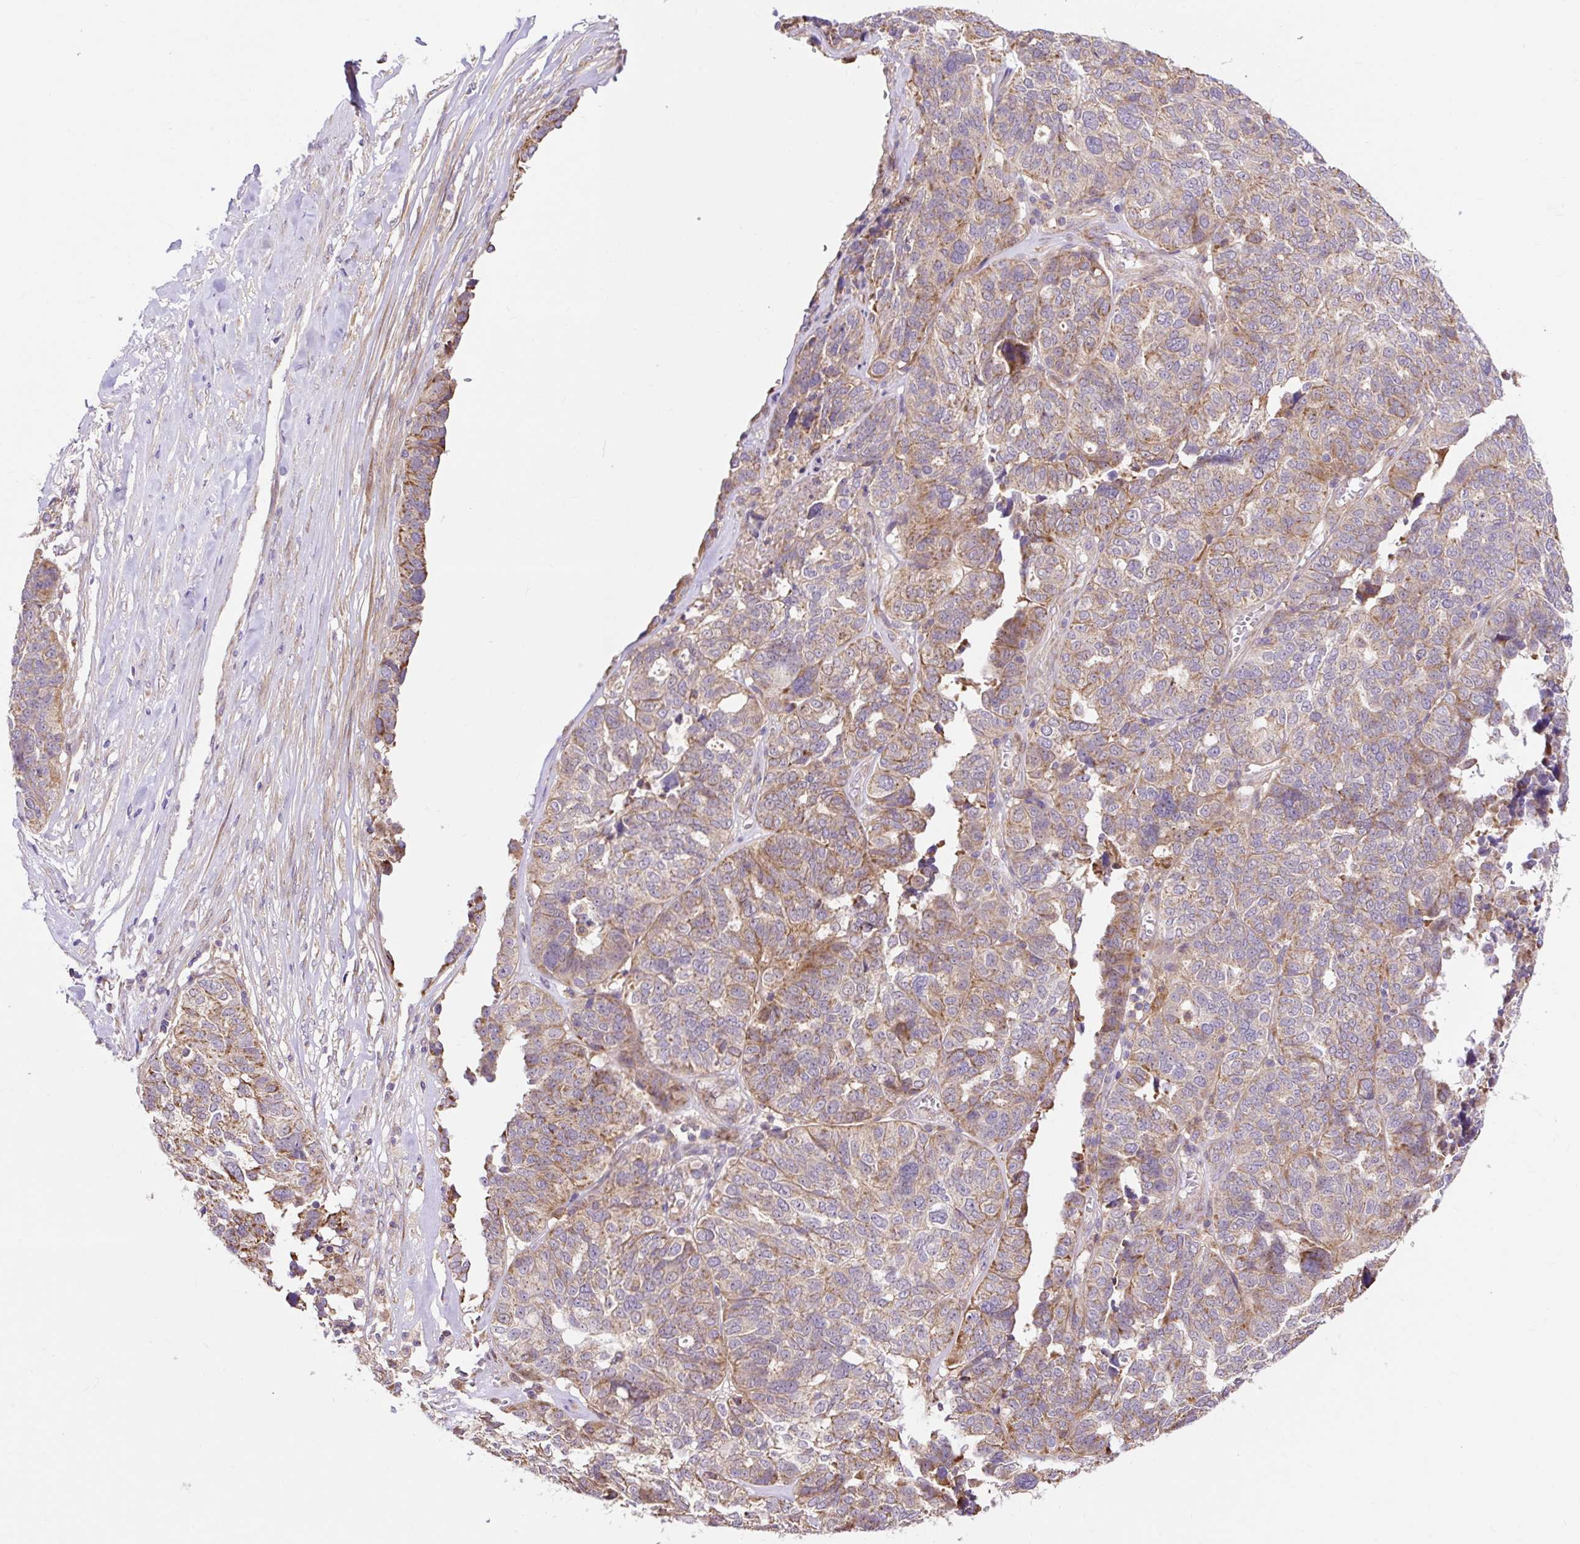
{"staining": {"intensity": "moderate", "quantity": ">75%", "location": "cytoplasmic/membranous"}, "tissue": "ovarian cancer", "cell_type": "Tumor cells", "image_type": "cancer", "snomed": [{"axis": "morphology", "description": "Cystadenocarcinoma, serous, NOS"}, {"axis": "topography", "description": "Ovary"}], "caption": "DAB (3,3'-diaminobenzidine) immunohistochemical staining of ovarian cancer reveals moderate cytoplasmic/membranous protein staining in approximately >75% of tumor cells.", "gene": "TRIAP1", "patient": {"sex": "female", "age": 59}}